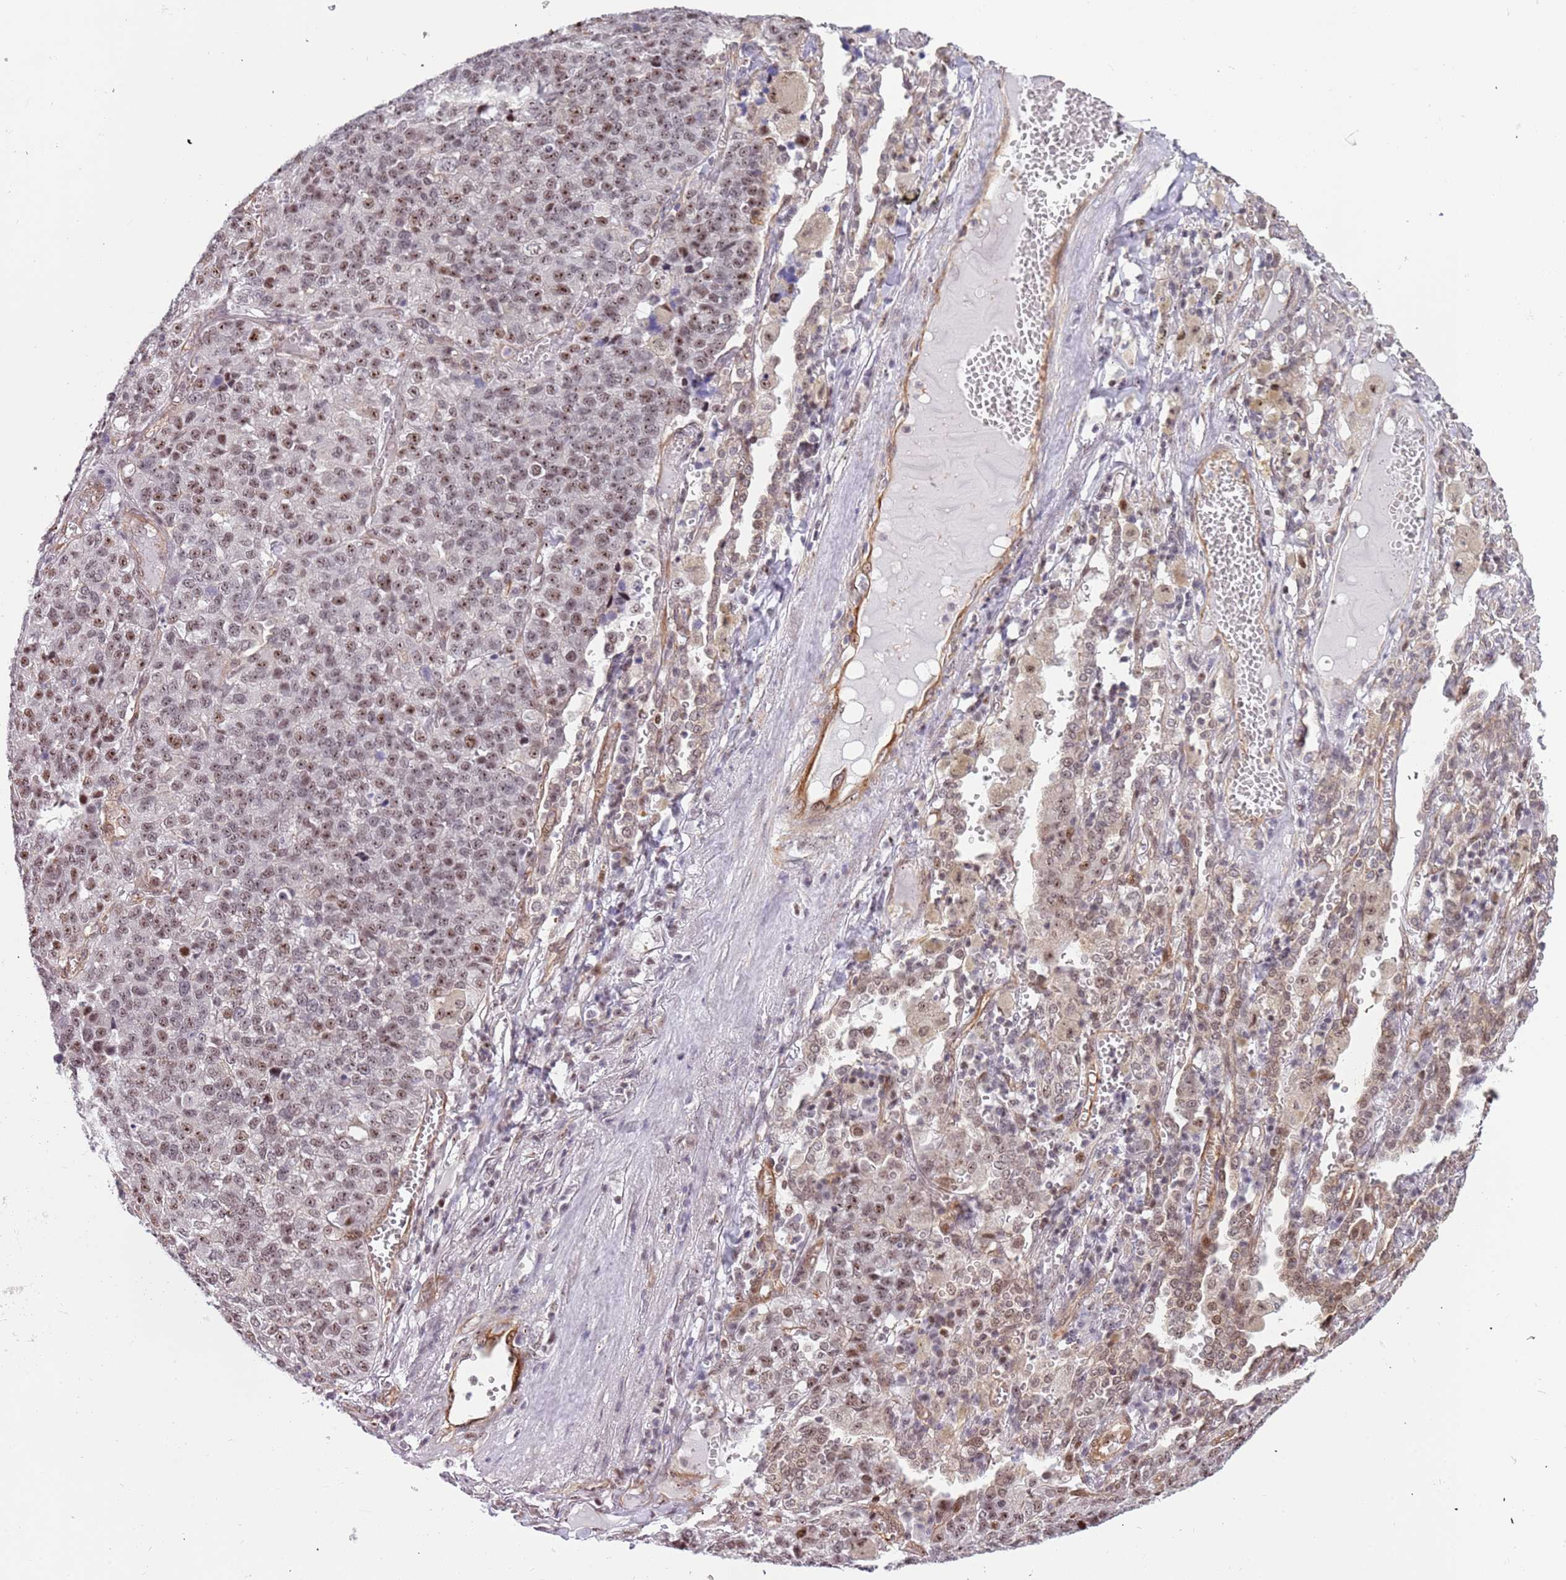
{"staining": {"intensity": "moderate", "quantity": ">75%", "location": "nuclear"}, "tissue": "lung cancer", "cell_type": "Tumor cells", "image_type": "cancer", "snomed": [{"axis": "morphology", "description": "Adenocarcinoma, NOS"}, {"axis": "topography", "description": "Lung"}], "caption": "About >75% of tumor cells in human lung cancer demonstrate moderate nuclear protein staining as visualized by brown immunohistochemical staining.", "gene": "LRMDA", "patient": {"sex": "male", "age": 49}}